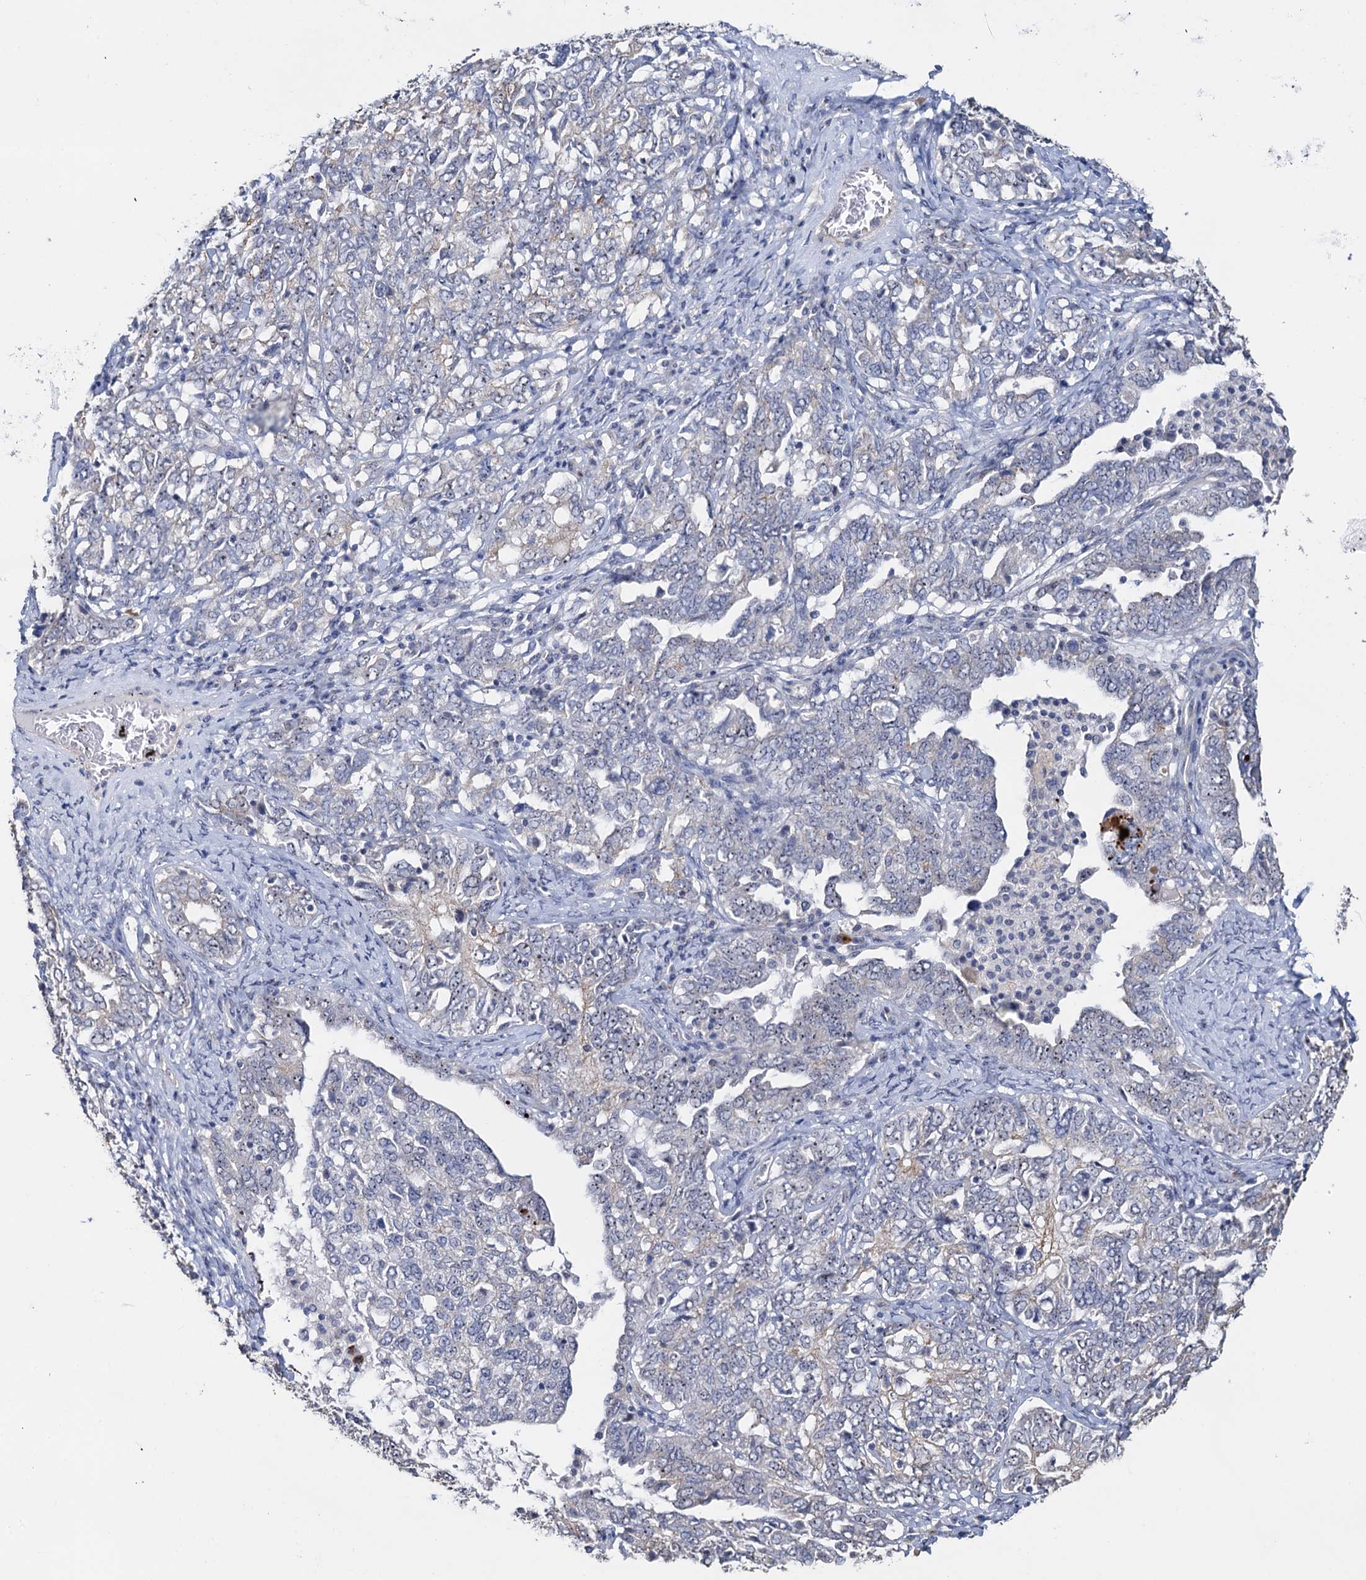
{"staining": {"intensity": "negative", "quantity": "none", "location": "none"}, "tissue": "ovarian cancer", "cell_type": "Tumor cells", "image_type": "cancer", "snomed": [{"axis": "morphology", "description": "Carcinoma, endometroid"}, {"axis": "topography", "description": "Ovary"}], "caption": "The micrograph reveals no staining of tumor cells in ovarian endometroid carcinoma.", "gene": "C2CD3", "patient": {"sex": "female", "age": 62}}